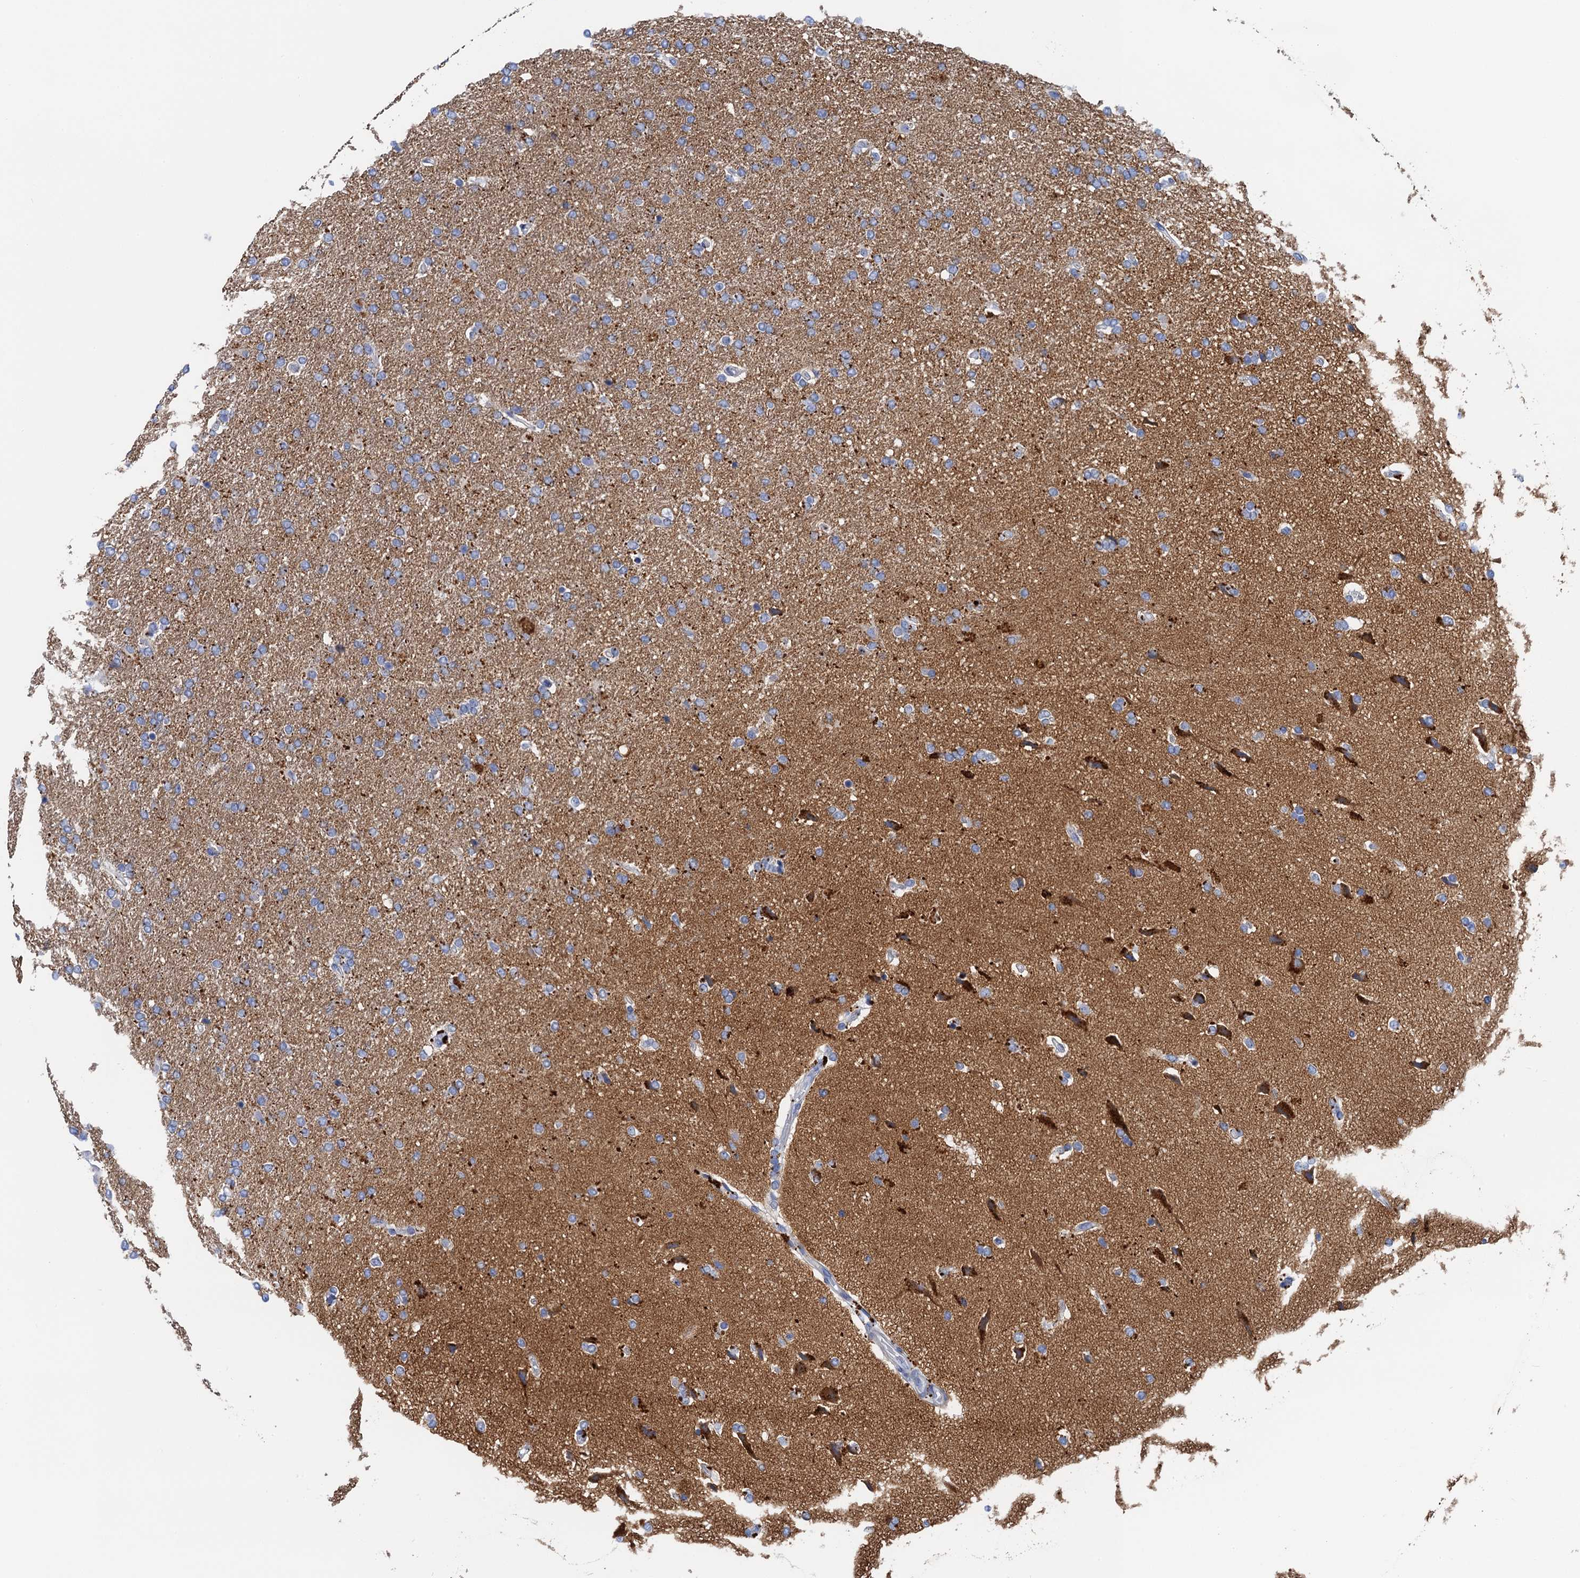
{"staining": {"intensity": "weak", "quantity": "25%-75%", "location": "cytoplasmic/membranous"}, "tissue": "glioma", "cell_type": "Tumor cells", "image_type": "cancer", "snomed": [{"axis": "morphology", "description": "Glioma, malignant, High grade"}, {"axis": "topography", "description": "Brain"}], "caption": "IHC (DAB) staining of human glioma exhibits weak cytoplasmic/membranous protein staining in about 25%-75% of tumor cells.", "gene": "NLRP10", "patient": {"sex": "male", "age": 72}}